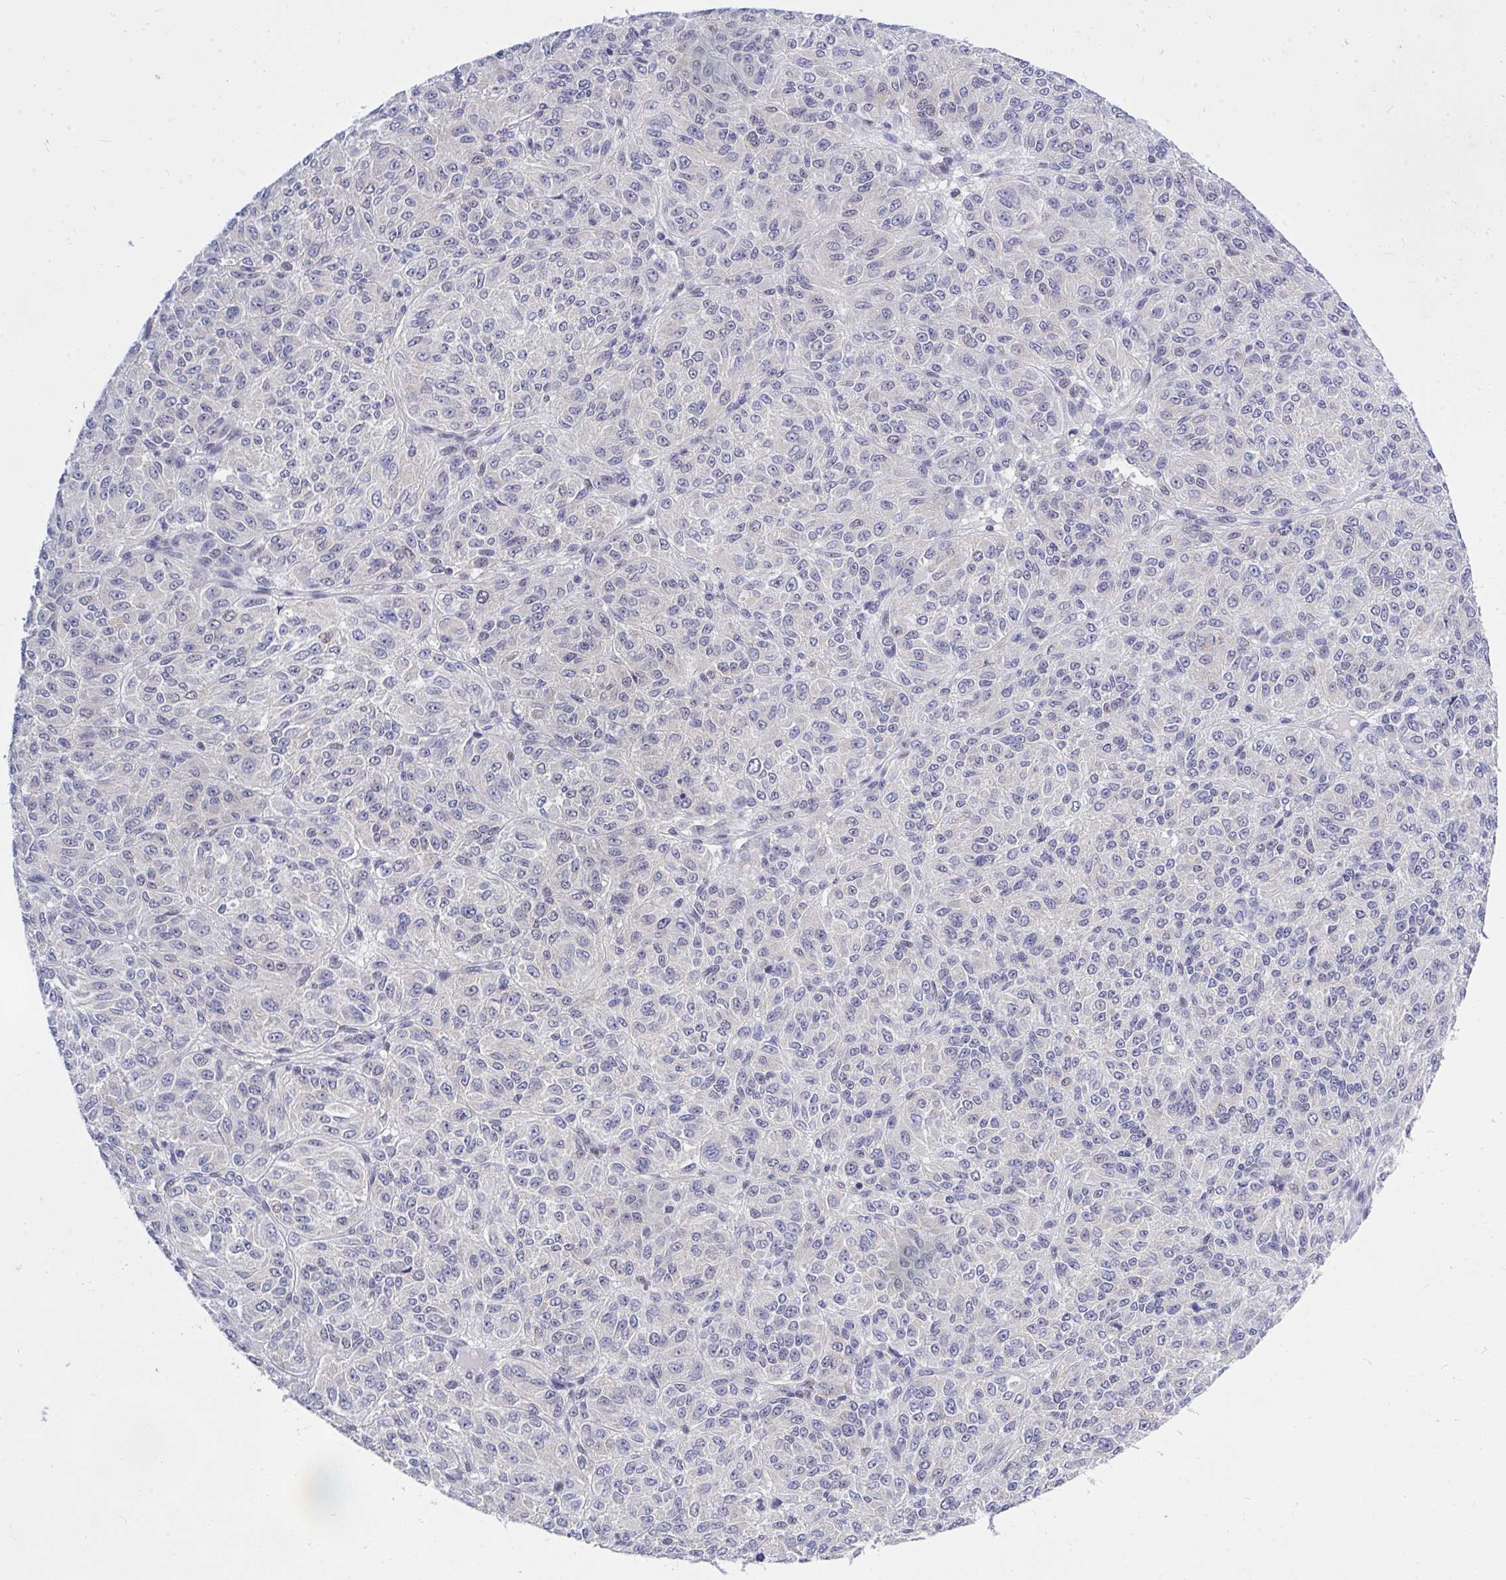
{"staining": {"intensity": "negative", "quantity": "none", "location": "none"}, "tissue": "melanoma", "cell_type": "Tumor cells", "image_type": "cancer", "snomed": [{"axis": "morphology", "description": "Malignant melanoma, Metastatic site"}, {"axis": "topography", "description": "Brain"}], "caption": "Histopathology image shows no significant protein staining in tumor cells of melanoma. (DAB immunohistochemistry, high magnification).", "gene": "THOP1", "patient": {"sex": "female", "age": 56}}